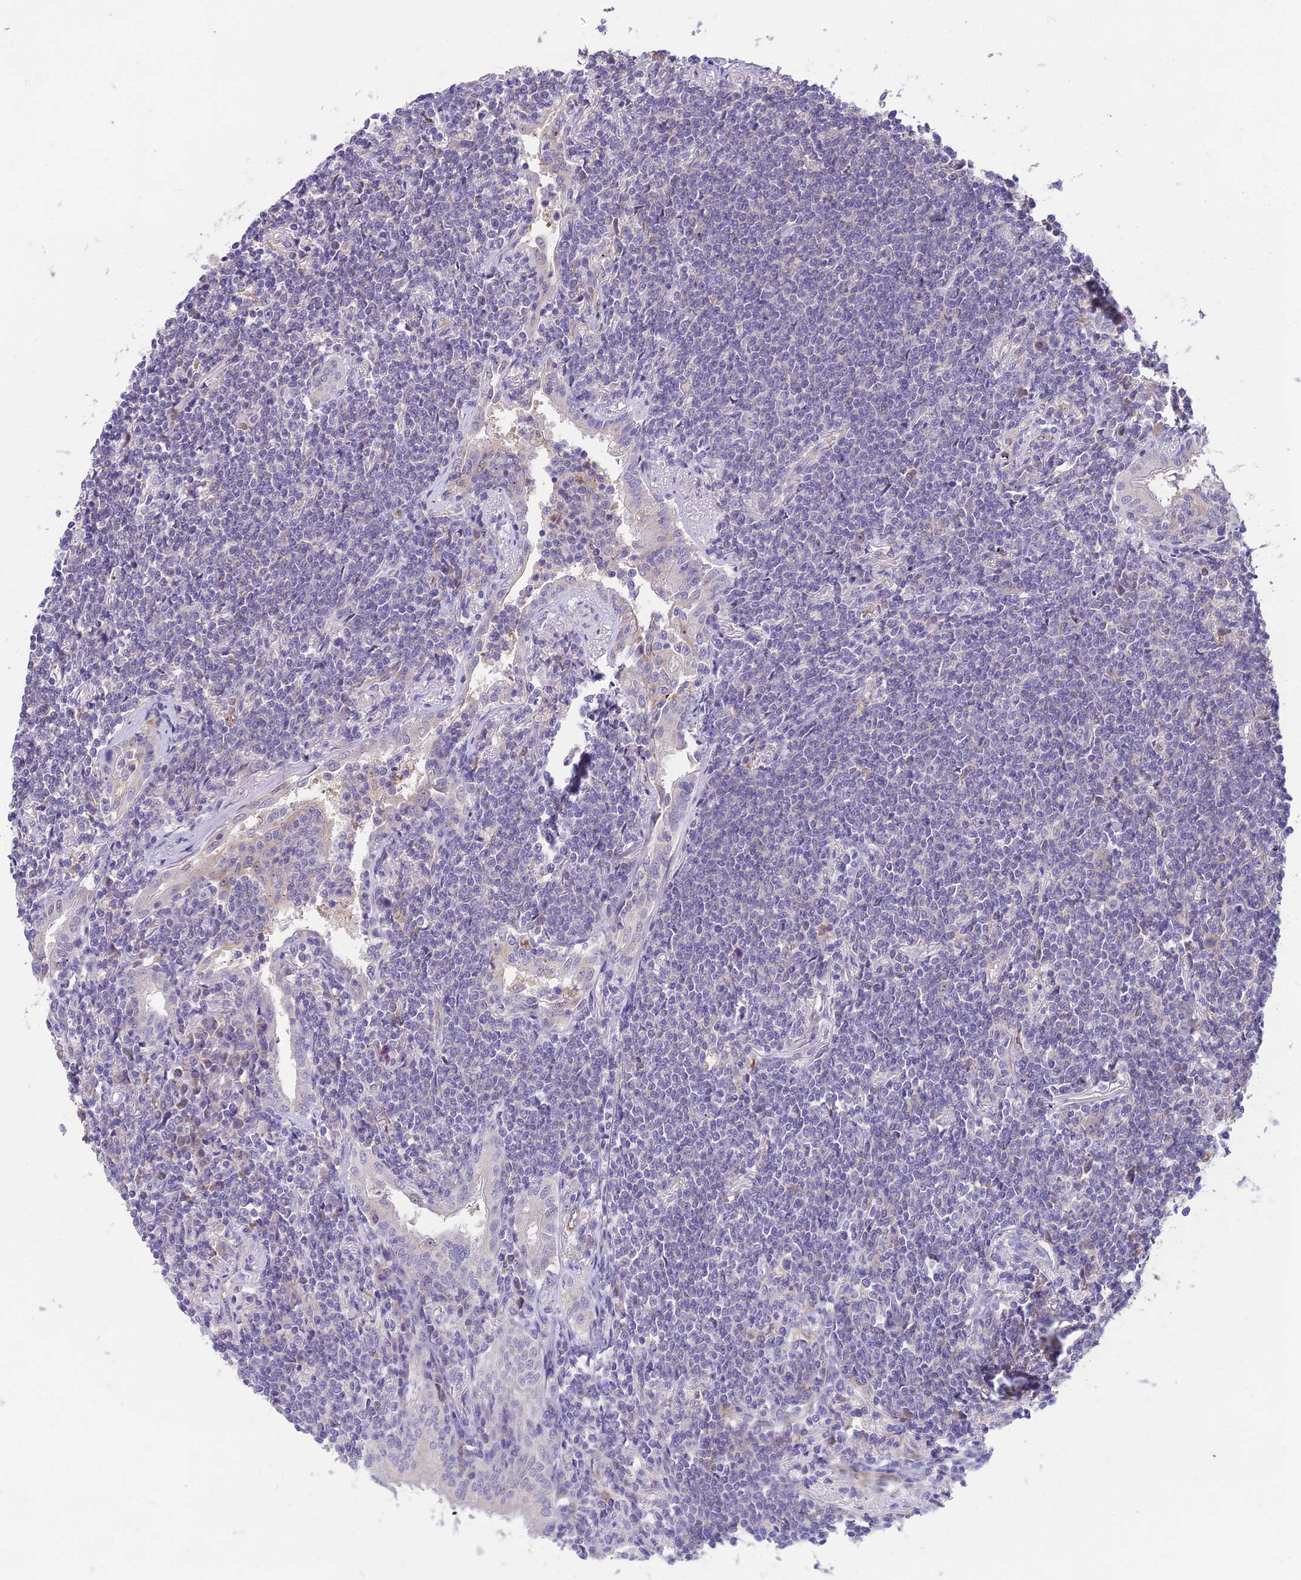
{"staining": {"intensity": "negative", "quantity": "none", "location": "none"}, "tissue": "lymphoma", "cell_type": "Tumor cells", "image_type": "cancer", "snomed": [{"axis": "morphology", "description": "Malignant lymphoma, non-Hodgkin's type, Low grade"}, {"axis": "topography", "description": "Lung"}], "caption": "Human malignant lymphoma, non-Hodgkin's type (low-grade) stained for a protein using immunohistochemistry (IHC) reveals no expression in tumor cells.", "gene": "ST8SIA5", "patient": {"sex": "female", "age": 71}}